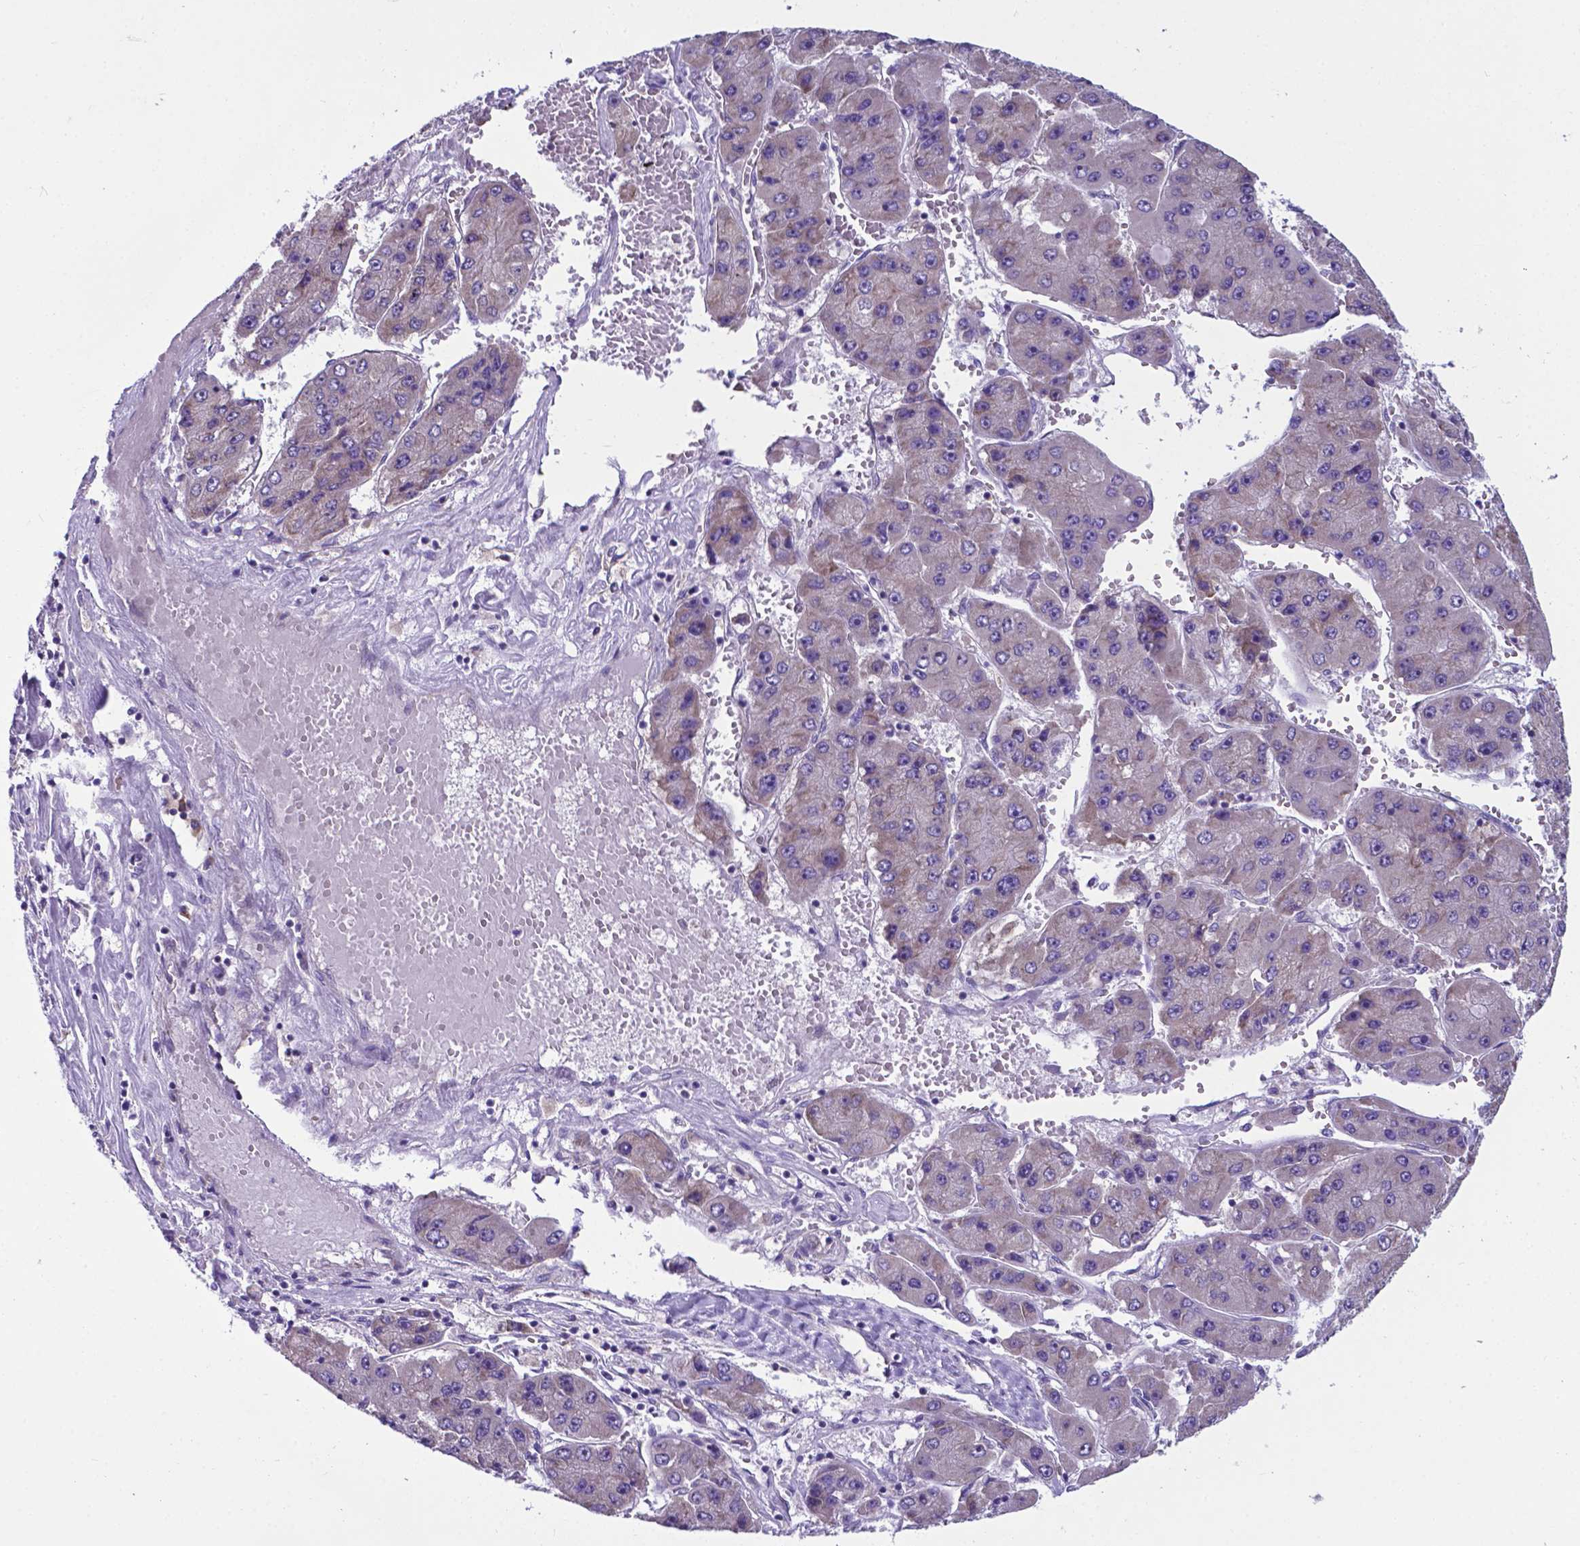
{"staining": {"intensity": "weak", "quantity": ">75%", "location": "cytoplasmic/membranous"}, "tissue": "liver cancer", "cell_type": "Tumor cells", "image_type": "cancer", "snomed": [{"axis": "morphology", "description": "Carcinoma, Hepatocellular, NOS"}, {"axis": "topography", "description": "Liver"}], "caption": "Liver cancer tissue exhibits weak cytoplasmic/membranous staining in approximately >75% of tumor cells Immunohistochemistry stains the protein of interest in brown and the nuclei are stained blue.", "gene": "RPL6", "patient": {"sex": "female", "age": 61}}